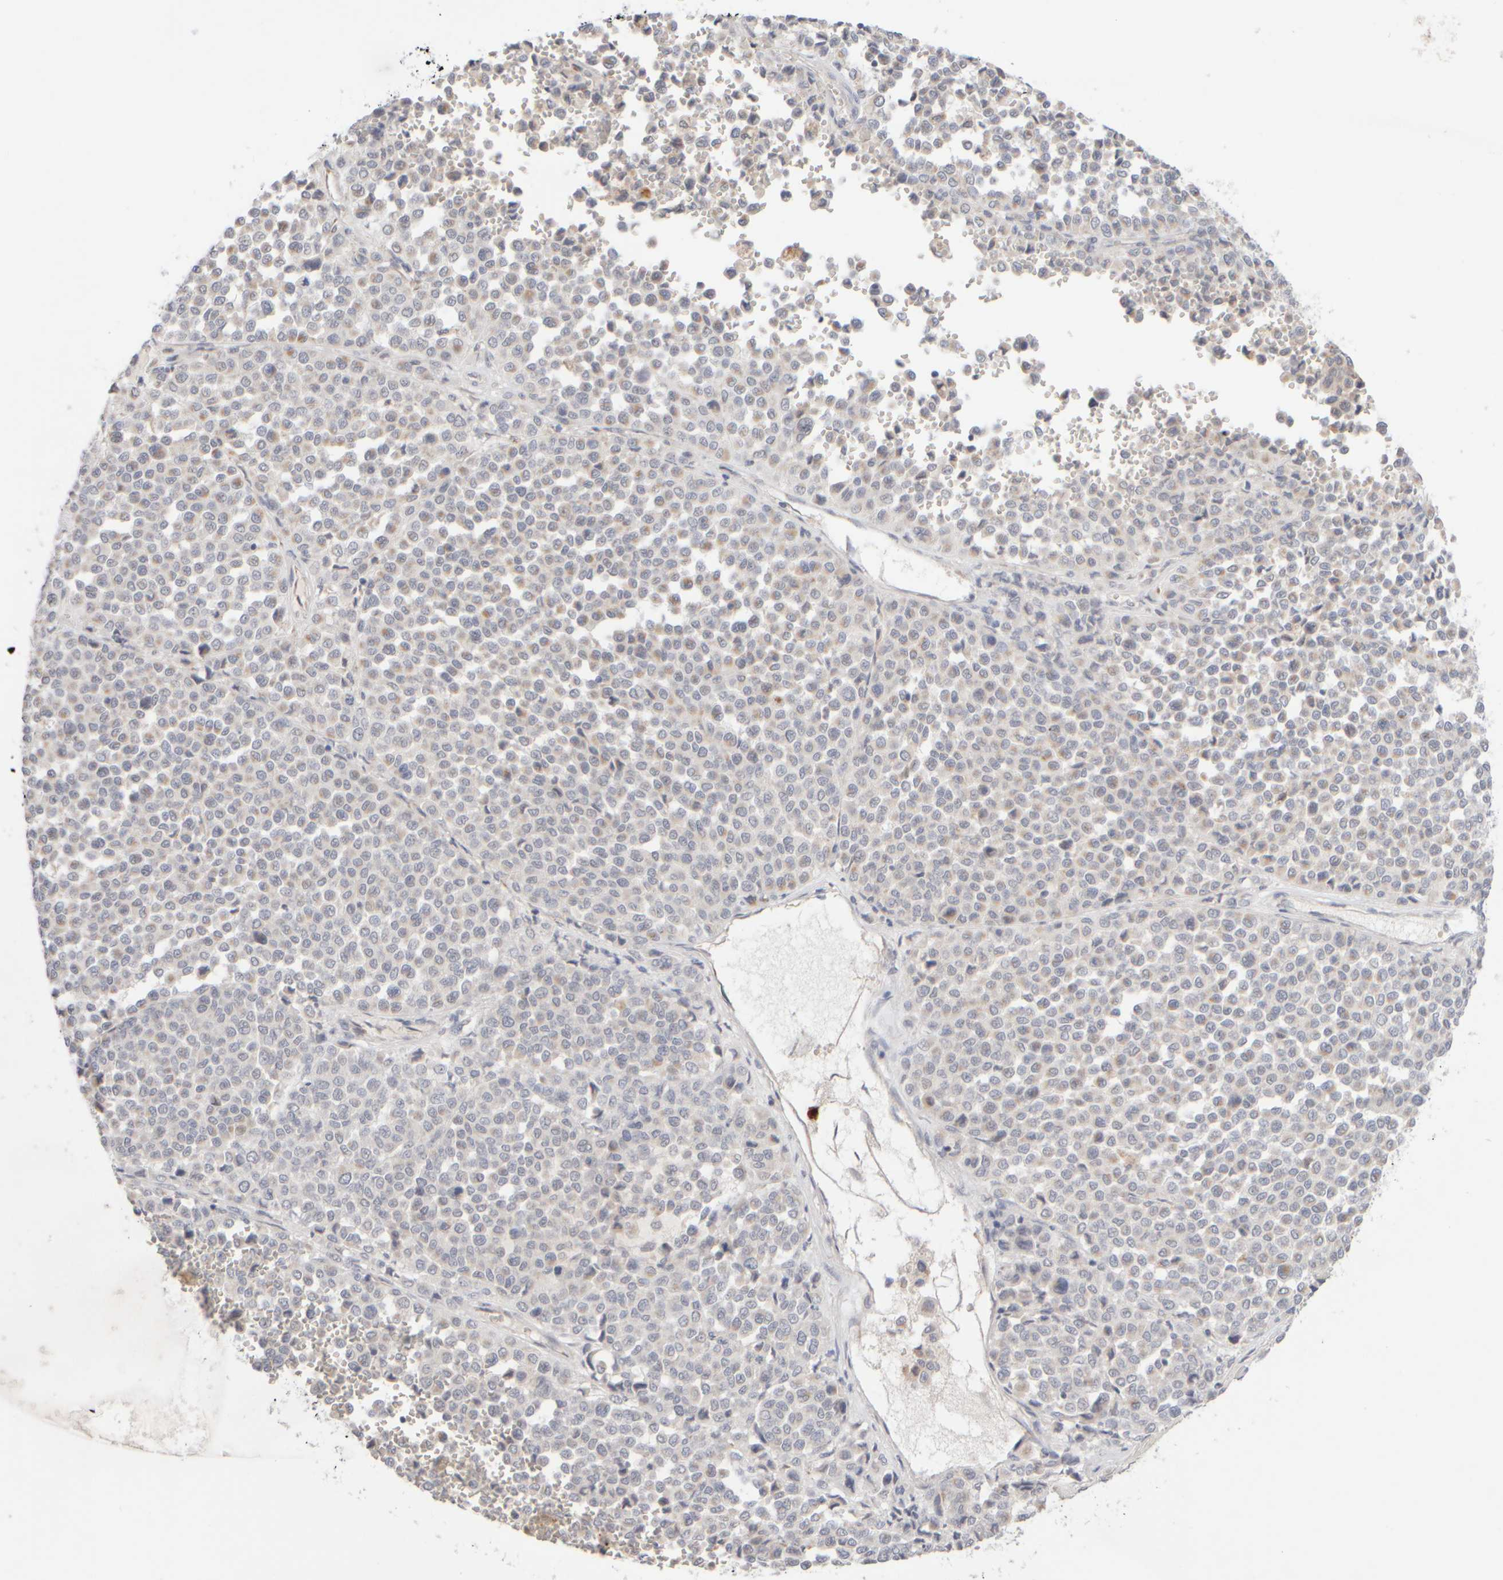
{"staining": {"intensity": "weak", "quantity": "<25%", "location": "cytoplasmic/membranous"}, "tissue": "melanoma", "cell_type": "Tumor cells", "image_type": "cancer", "snomed": [{"axis": "morphology", "description": "Malignant melanoma, Metastatic site"}, {"axis": "topography", "description": "Pancreas"}], "caption": "Tumor cells show no significant staining in melanoma.", "gene": "ZNF112", "patient": {"sex": "female", "age": 30}}